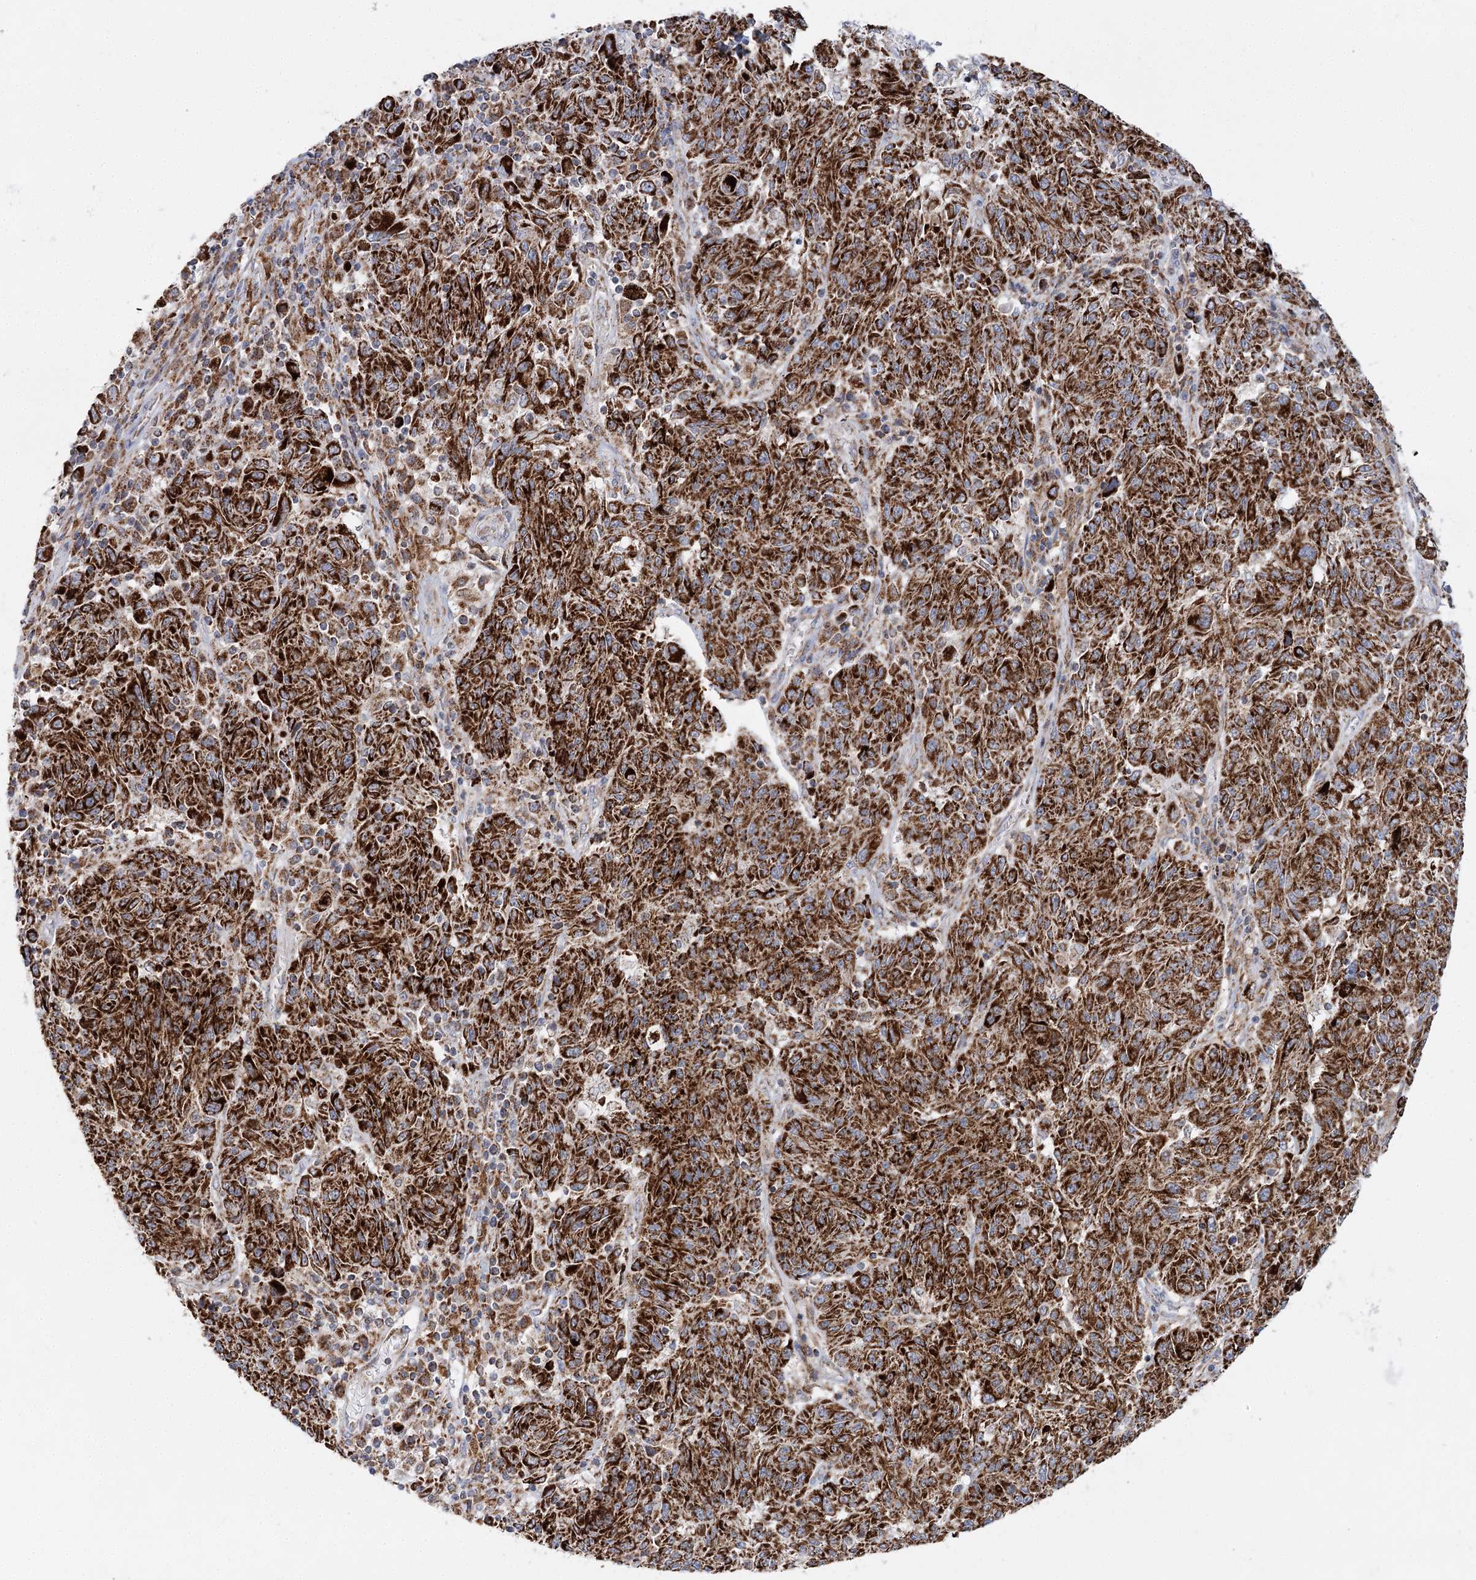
{"staining": {"intensity": "strong", "quantity": ">75%", "location": "cytoplasmic/membranous"}, "tissue": "melanoma", "cell_type": "Tumor cells", "image_type": "cancer", "snomed": [{"axis": "morphology", "description": "Malignant melanoma, NOS"}, {"axis": "topography", "description": "Skin"}], "caption": "This histopathology image displays malignant melanoma stained with immunohistochemistry to label a protein in brown. The cytoplasmic/membranous of tumor cells show strong positivity for the protein. Nuclei are counter-stained blue.", "gene": "TAS1R1", "patient": {"sex": "male", "age": 53}}